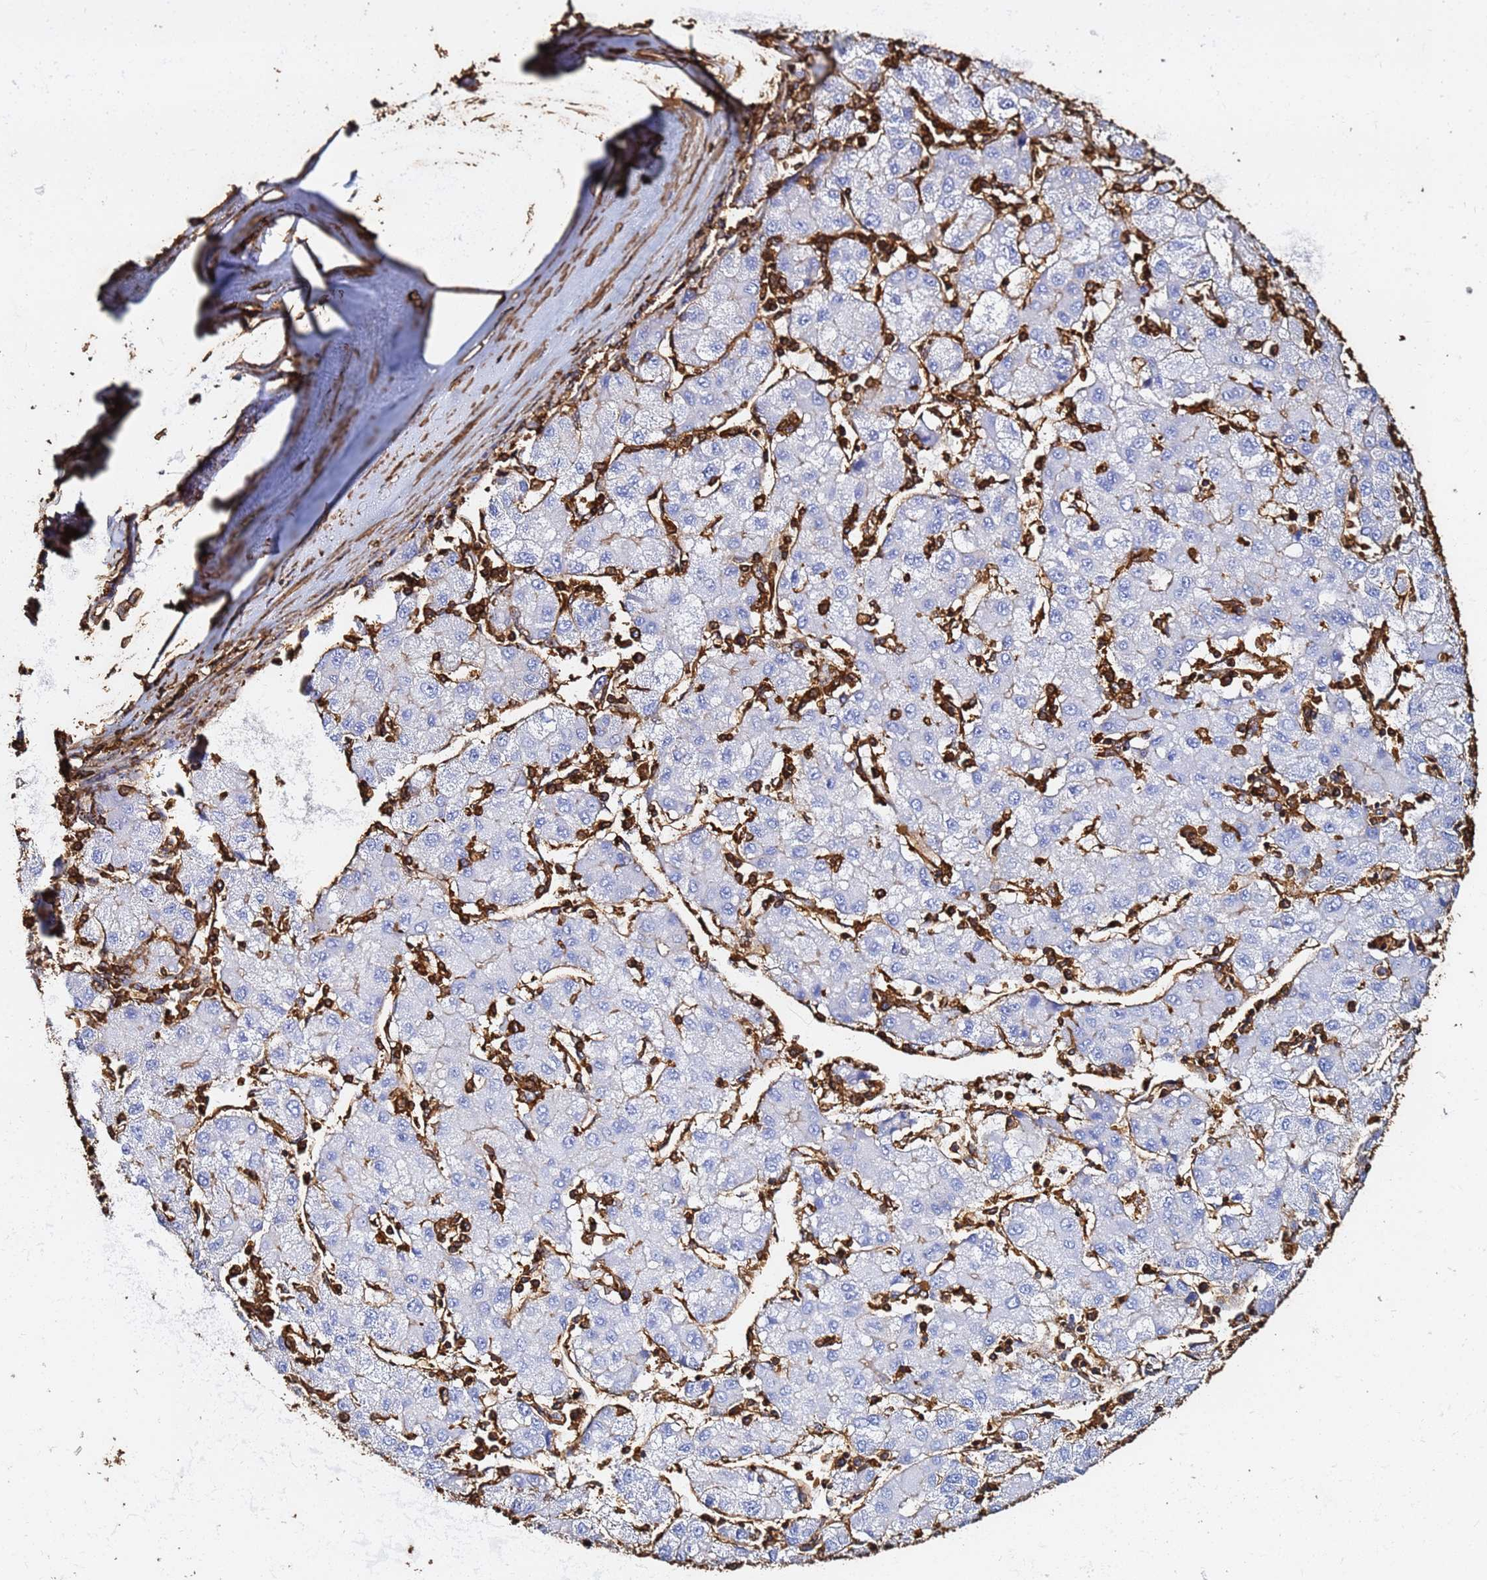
{"staining": {"intensity": "negative", "quantity": "none", "location": "none"}, "tissue": "liver cancer", "cell_type": "Tumor cells", "image_type": "cancer", "snomed": [{"axis": "morphology", "description": "Carcinoma, Hepatocellular, NOS"}, {"axis": "topography", "description": "Liver"}], "caption": "Immunohistochemistry (IHC) micrograph of neoplastic tissue: liver cancer stained with DAB (3,3'-diaminobenzidine) demonstrates no significant protein positivity in tumor cells.", "gene": "ACTB", "patient": {"sex": "male", "age": 72}}